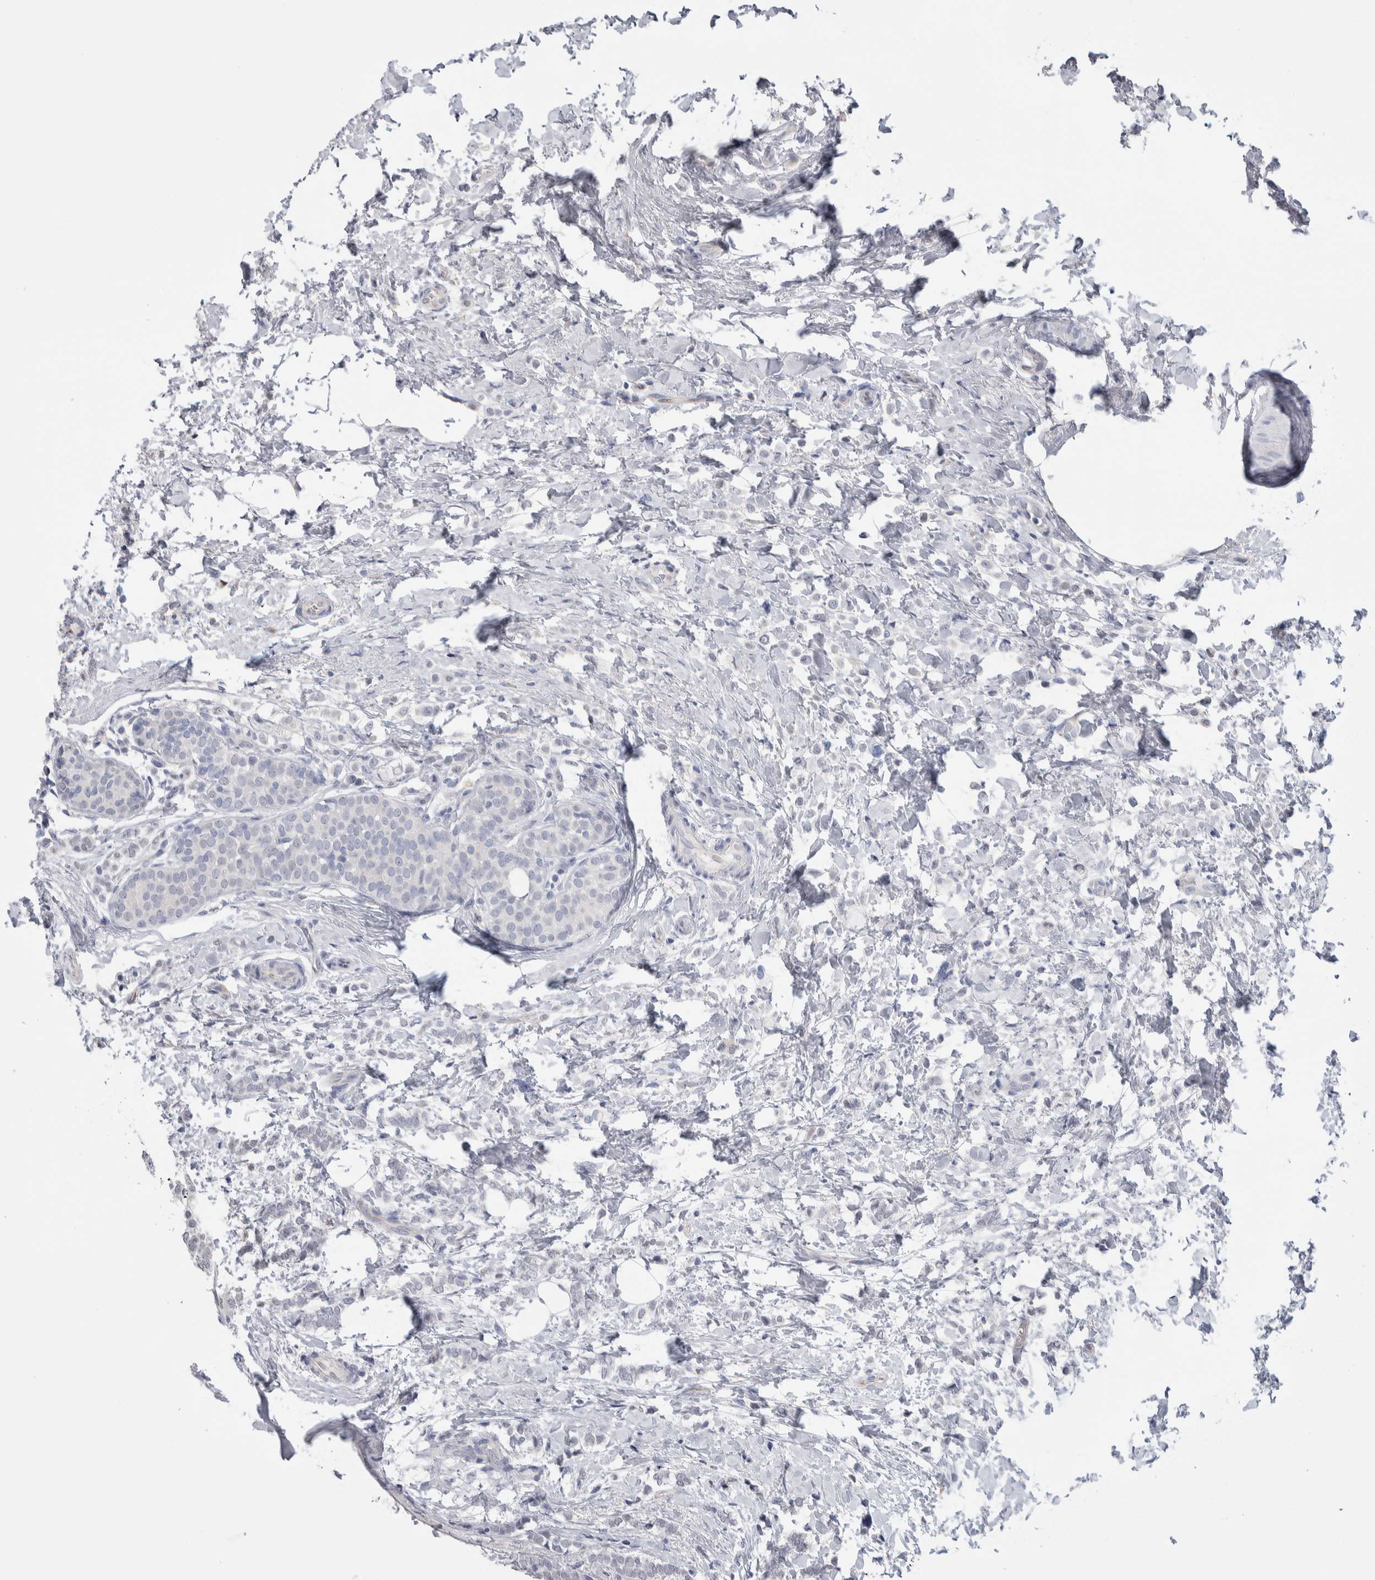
{"staining": {"intensity": "negative", "quantity": "none", "location": "none"}, "tissue": "breast cancer", "cell_type": "Tumor cells", "image_type": "cancer", "snomed": [{"axis": "morphology", "description": "Lobular carcinoma"}, {"axis": "topography", "description": "Breast"}], "caption": "This is an IHC photomicrograph of human breast cancer. There is no expression in tumor cells.", "gene": "ZBTB49", "patient": {"sex": "female", "age": 50}}